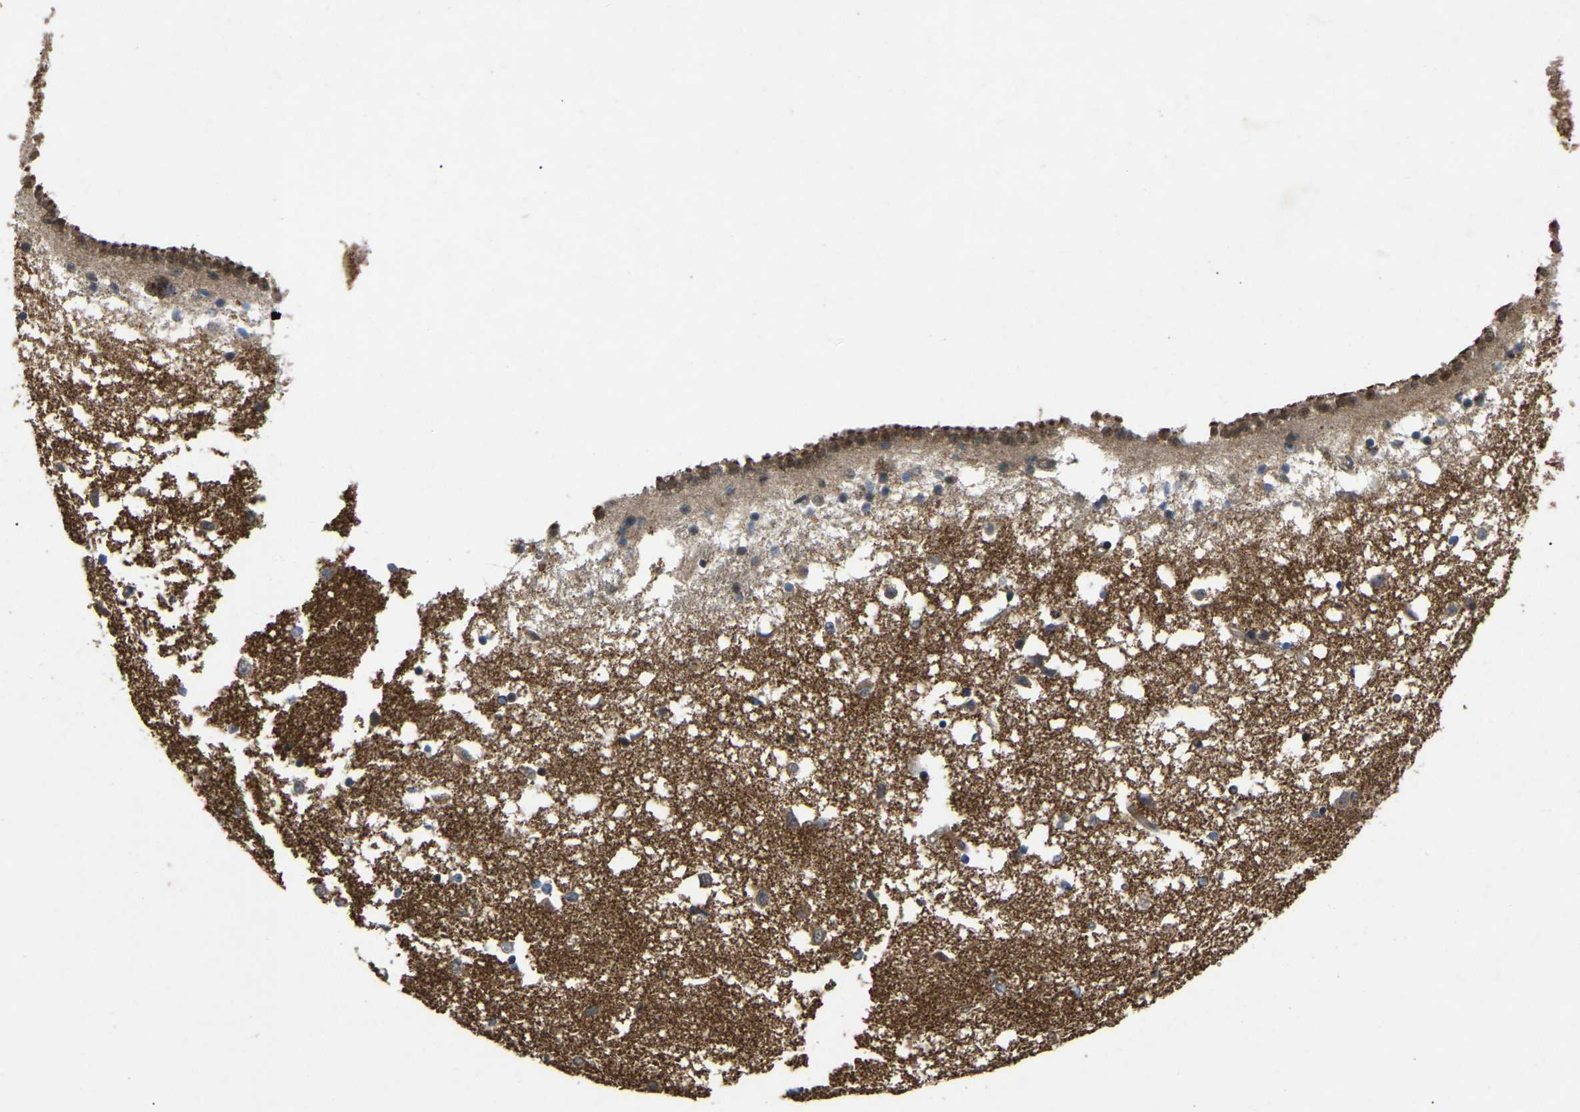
{"staining": {"intensity": "moderate", "quantity": ">75%", "location": "cytoplasmic/membranous"}, "tissue": "caudate", "cell_type": "Glial cells", "image_type": "normal", "snomed": [{"axis": "morphology", "description": "Normal tissue, NOS"}, {"axis": "topography", "description": "Lateral ventricle wall"}], "caption": "IHC of benign human caudate displays medium levels of moderate cytoplasmic/membranous expression in about >75% of glial cells. Using DAB (brown) and hematoxylin (blue) stains, captured at high magnification using brightfield microscopy.", "gene": "KIAA1549", "patient": {"sex": "male", "age": 45}}